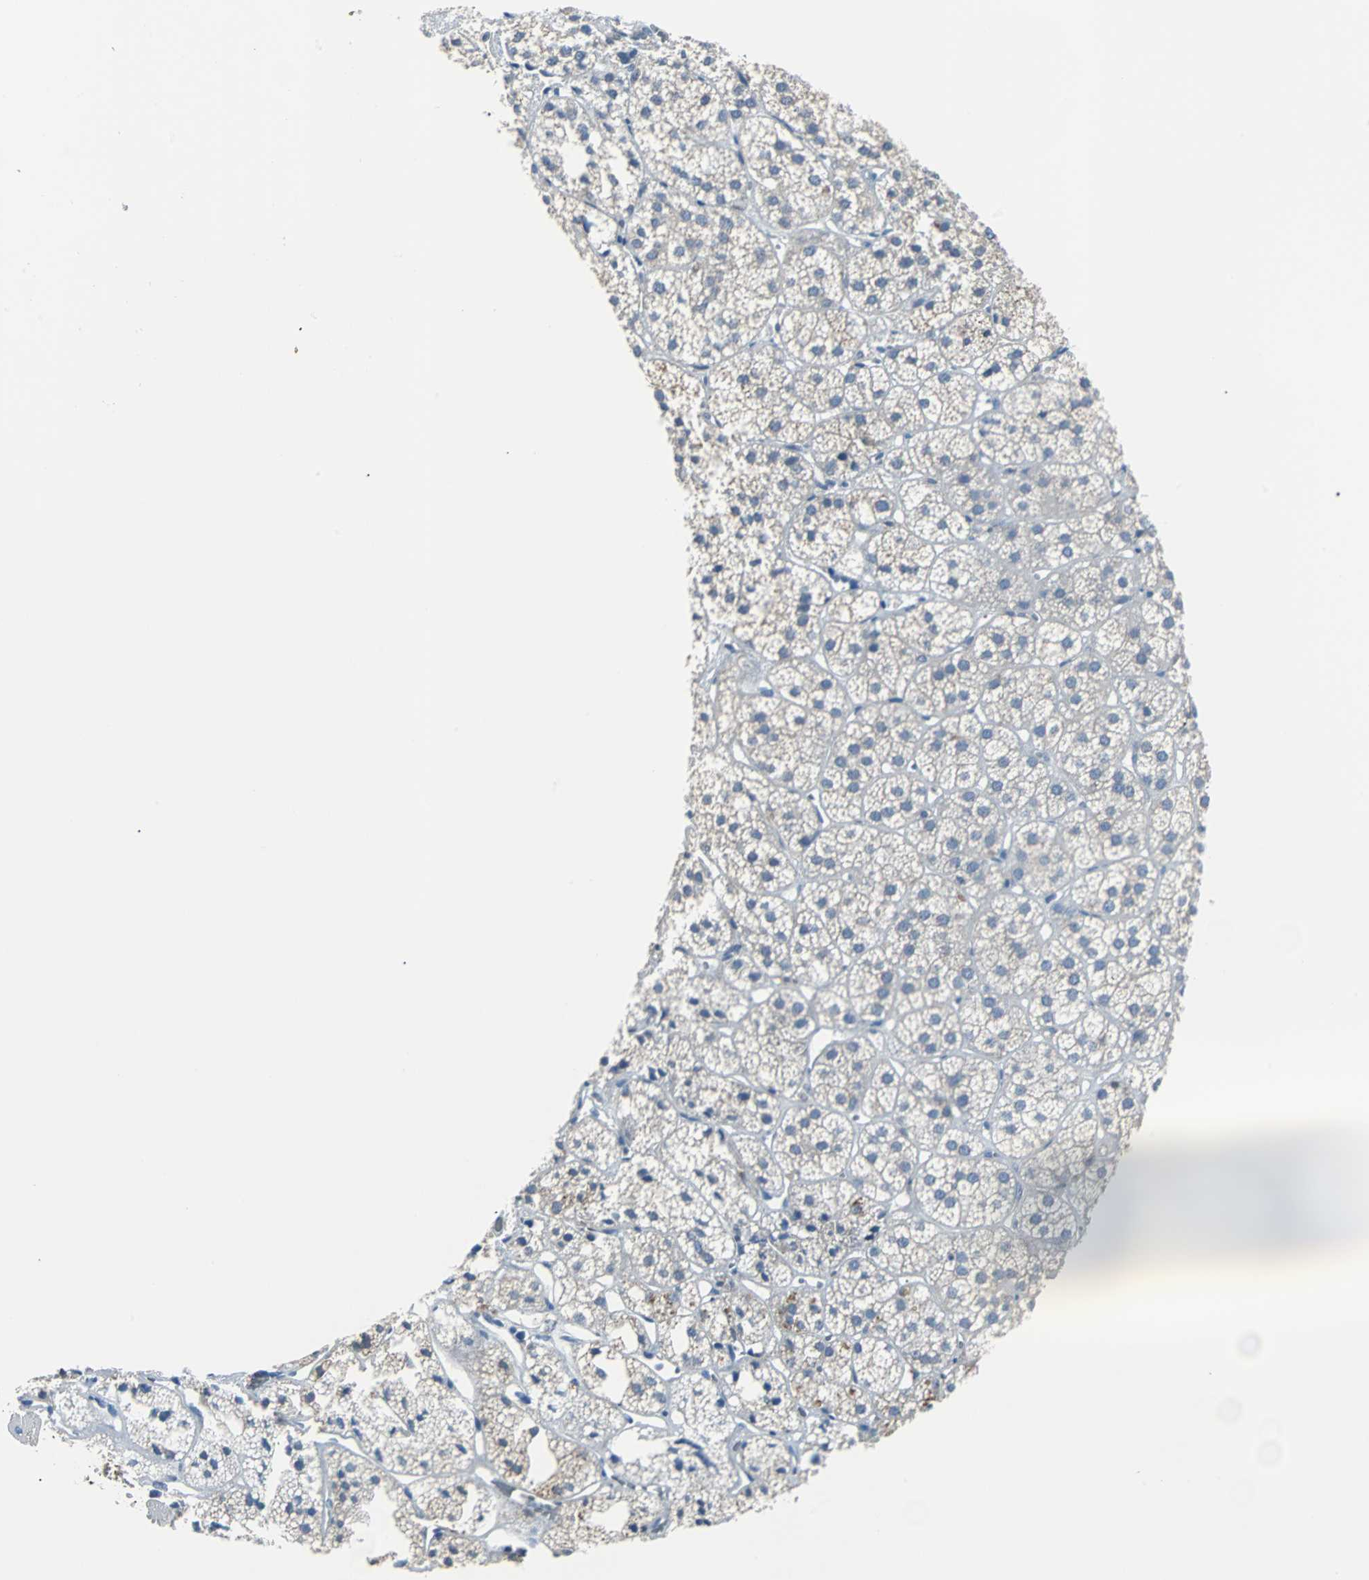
{"staining": {"intensity": "weak", "quantity": "<25%", "location": "cytoplasmic/membranous"}, "tissue": "adrenal gland", "cell_type": "Glandular cells", "image_type": "normal", "snomed": [{"axis": "morphology", "description": "Normal tissue, NOS"}, {"axis": "topography", "description": "Adrenal gland"}], "caption": "Glandular cells are negative for brown protein staining in benign adrenal gland. (DAB IHC visualized using brightfield microscopy, high magnification).", "gene": "PDIA4", "patient": {"sex": "female", "age": 71}}